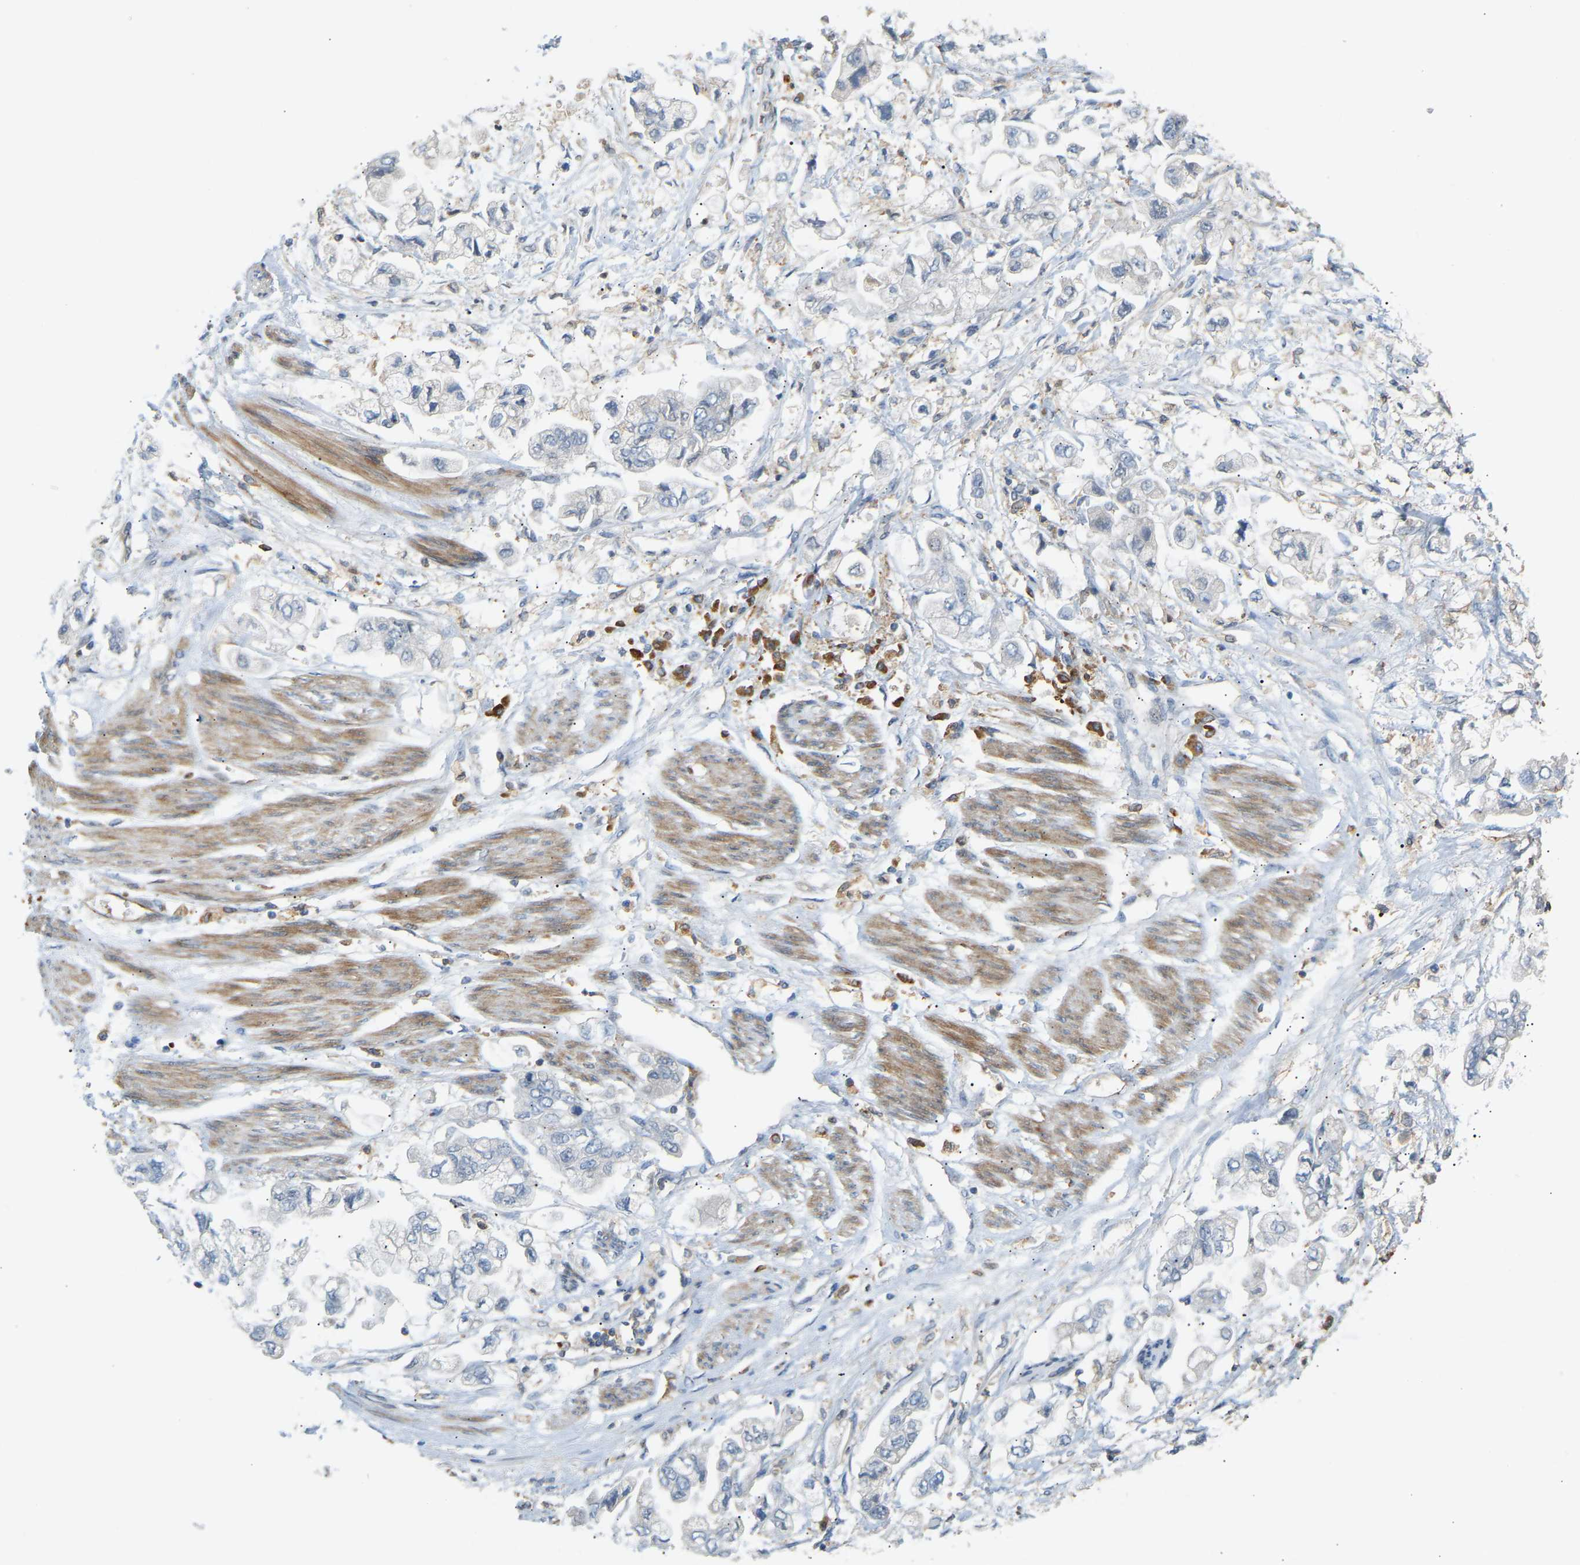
{"staining": {"intensity": "negative", "quantity": "none", "location": "none"}, "tissue": "stomach cancer", "cell_type": "Tumor cells", "image_type": "cancer", "snomed": [{"axis": "morphology", "description": "Normal tissue, NOS"}, {"axis": "morphology", "description": "Adenocarcinoma, NOS"}, {"axis": "topography", "description": "Stomach"}], "caption": "This is a histopathology image of immunohistochemistry (IHC) staining of stomach adenocarcinoma, which shows no staining in tumor cells.", "gene": "PLCG2", "patient": {"sex": "male", "age": 62}}